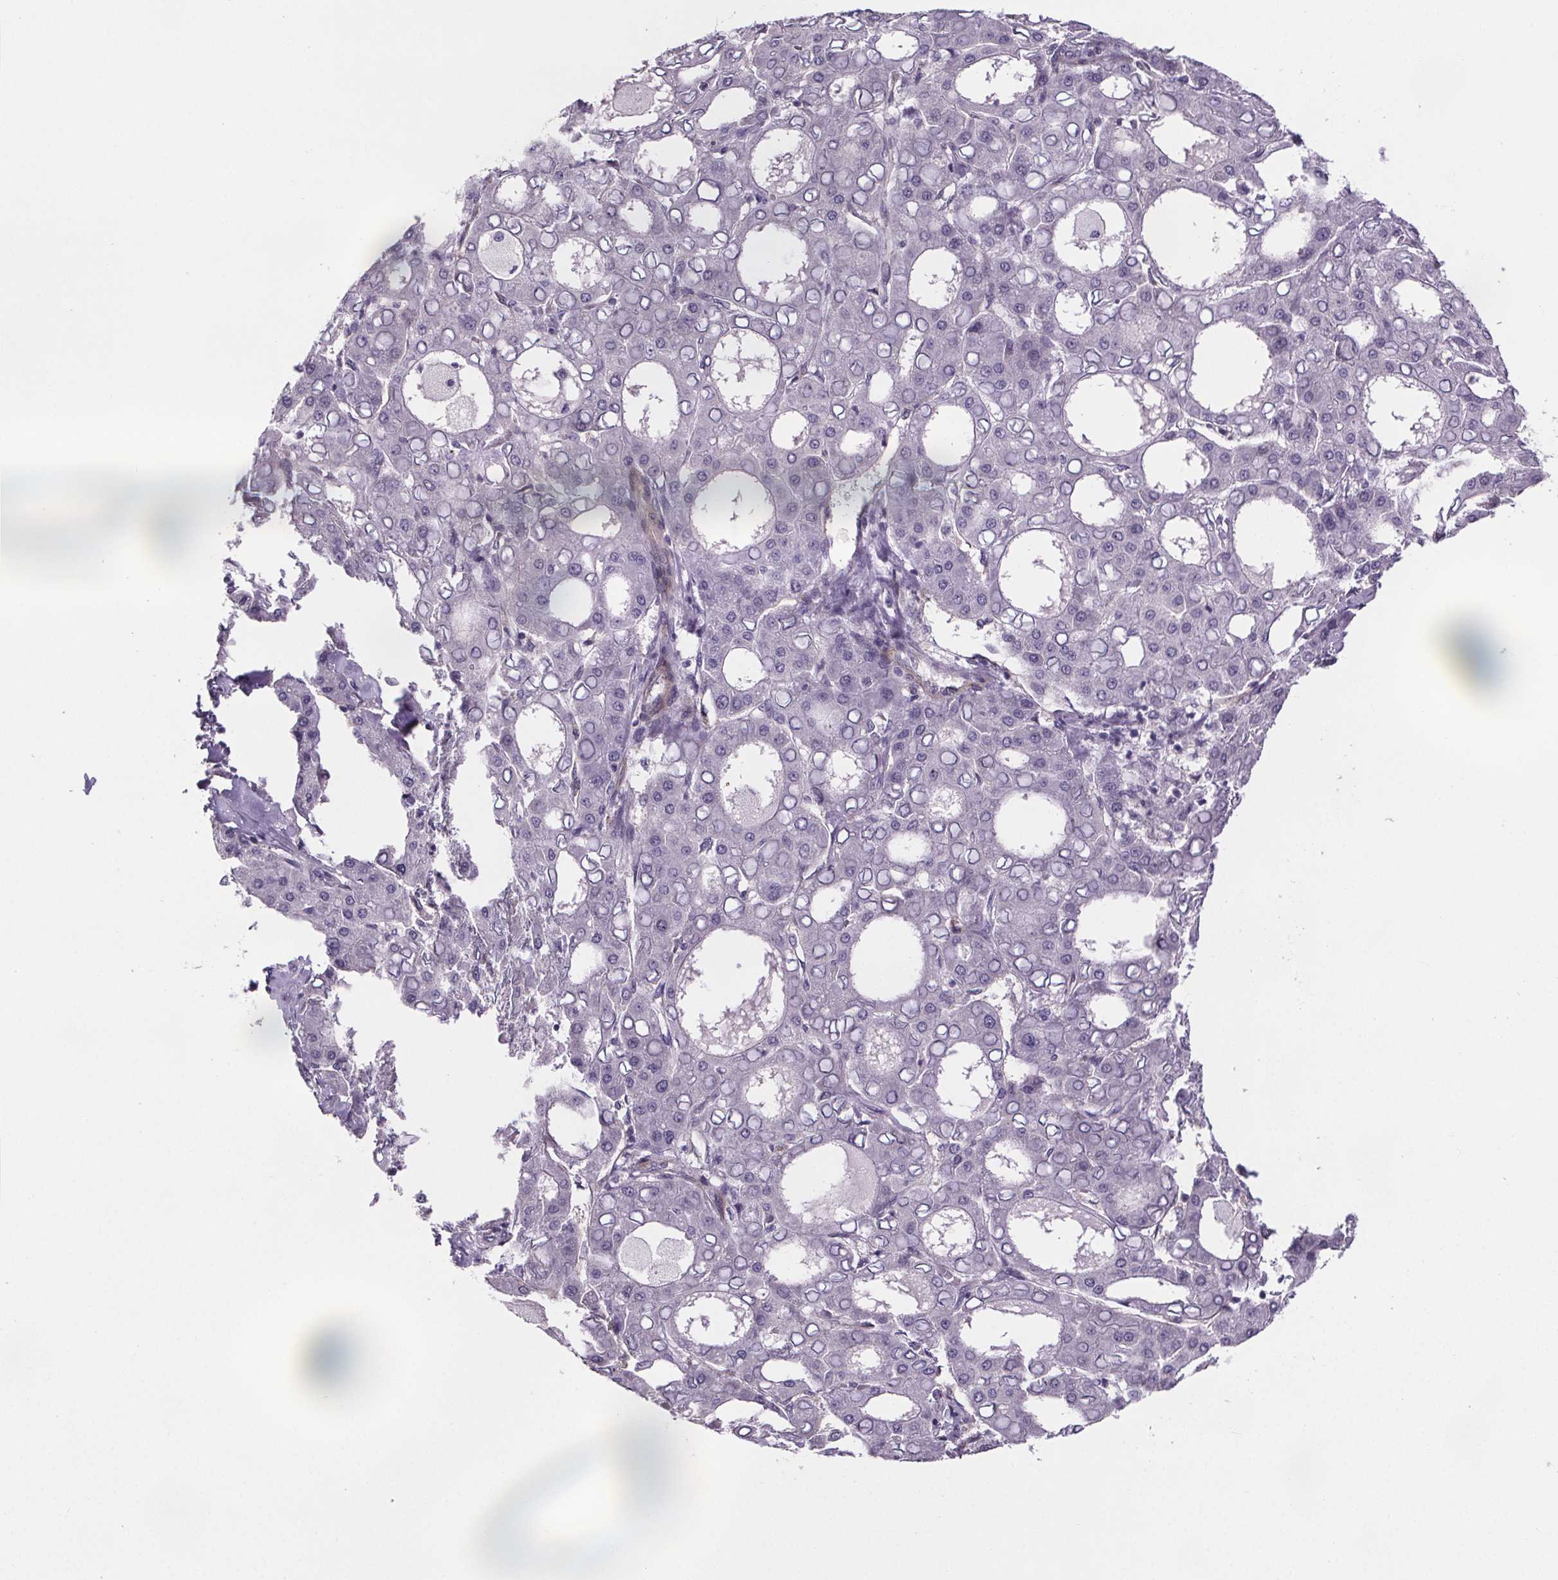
{"staining": {"intensity": "negative", "quantity": "none", "location": "none"}, "tissue": "liver cancer", "cell_type": "Tumor cells", "image_type": "cancer", "snomed": [{"axis": "morphology", "description": "Carcinoma, Hepatocellular, NOS"}, {"axis": "topography", "description": "Liver"}], "caption": "Micrograph shows no protein staining in tumor cells of hepatocellular carcinoma (liver) tissue.", "gene": "TTC12", "patient": {"sex": "male", "age": 65}}